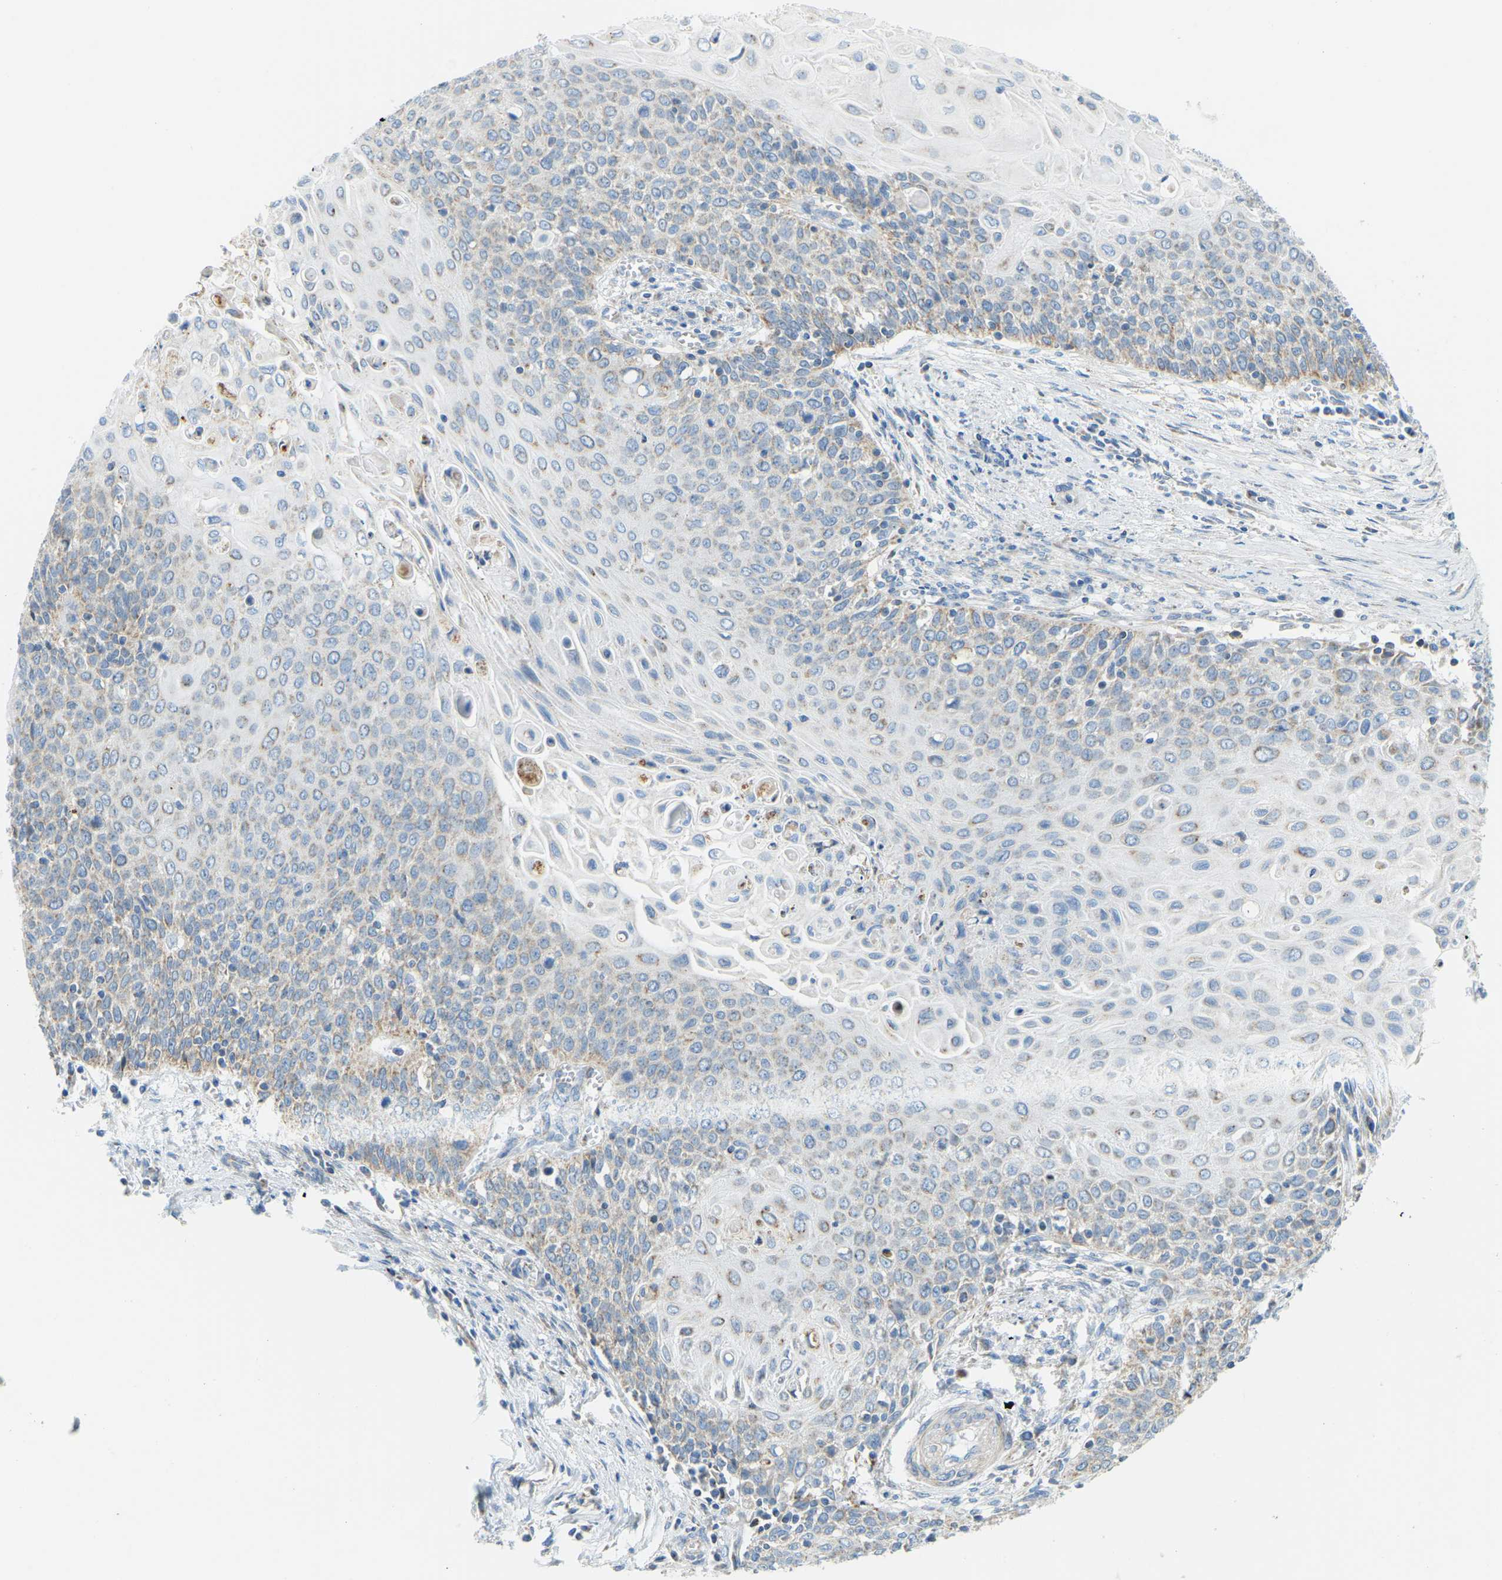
{"staining": {"intensity": "weak", "quantity": "<25%", "location": "cytoplasmic/membranous"}, "tissue": "cervical cancer", "cell_type": "Tumor cells", "image_type": "cancer", "snomed": [{"axis": "morphology", "description": "Squamous cell carcinoma, NOS"}, {"axis": "topography", "description": "Cervix"}], "caption": "Histopathology image shows no significant protein positivity in tumor cells of cervical cancer (squamous cell carcinoma).", "gene": "GDA", "patient": {"sex": "female", "age": 39}}